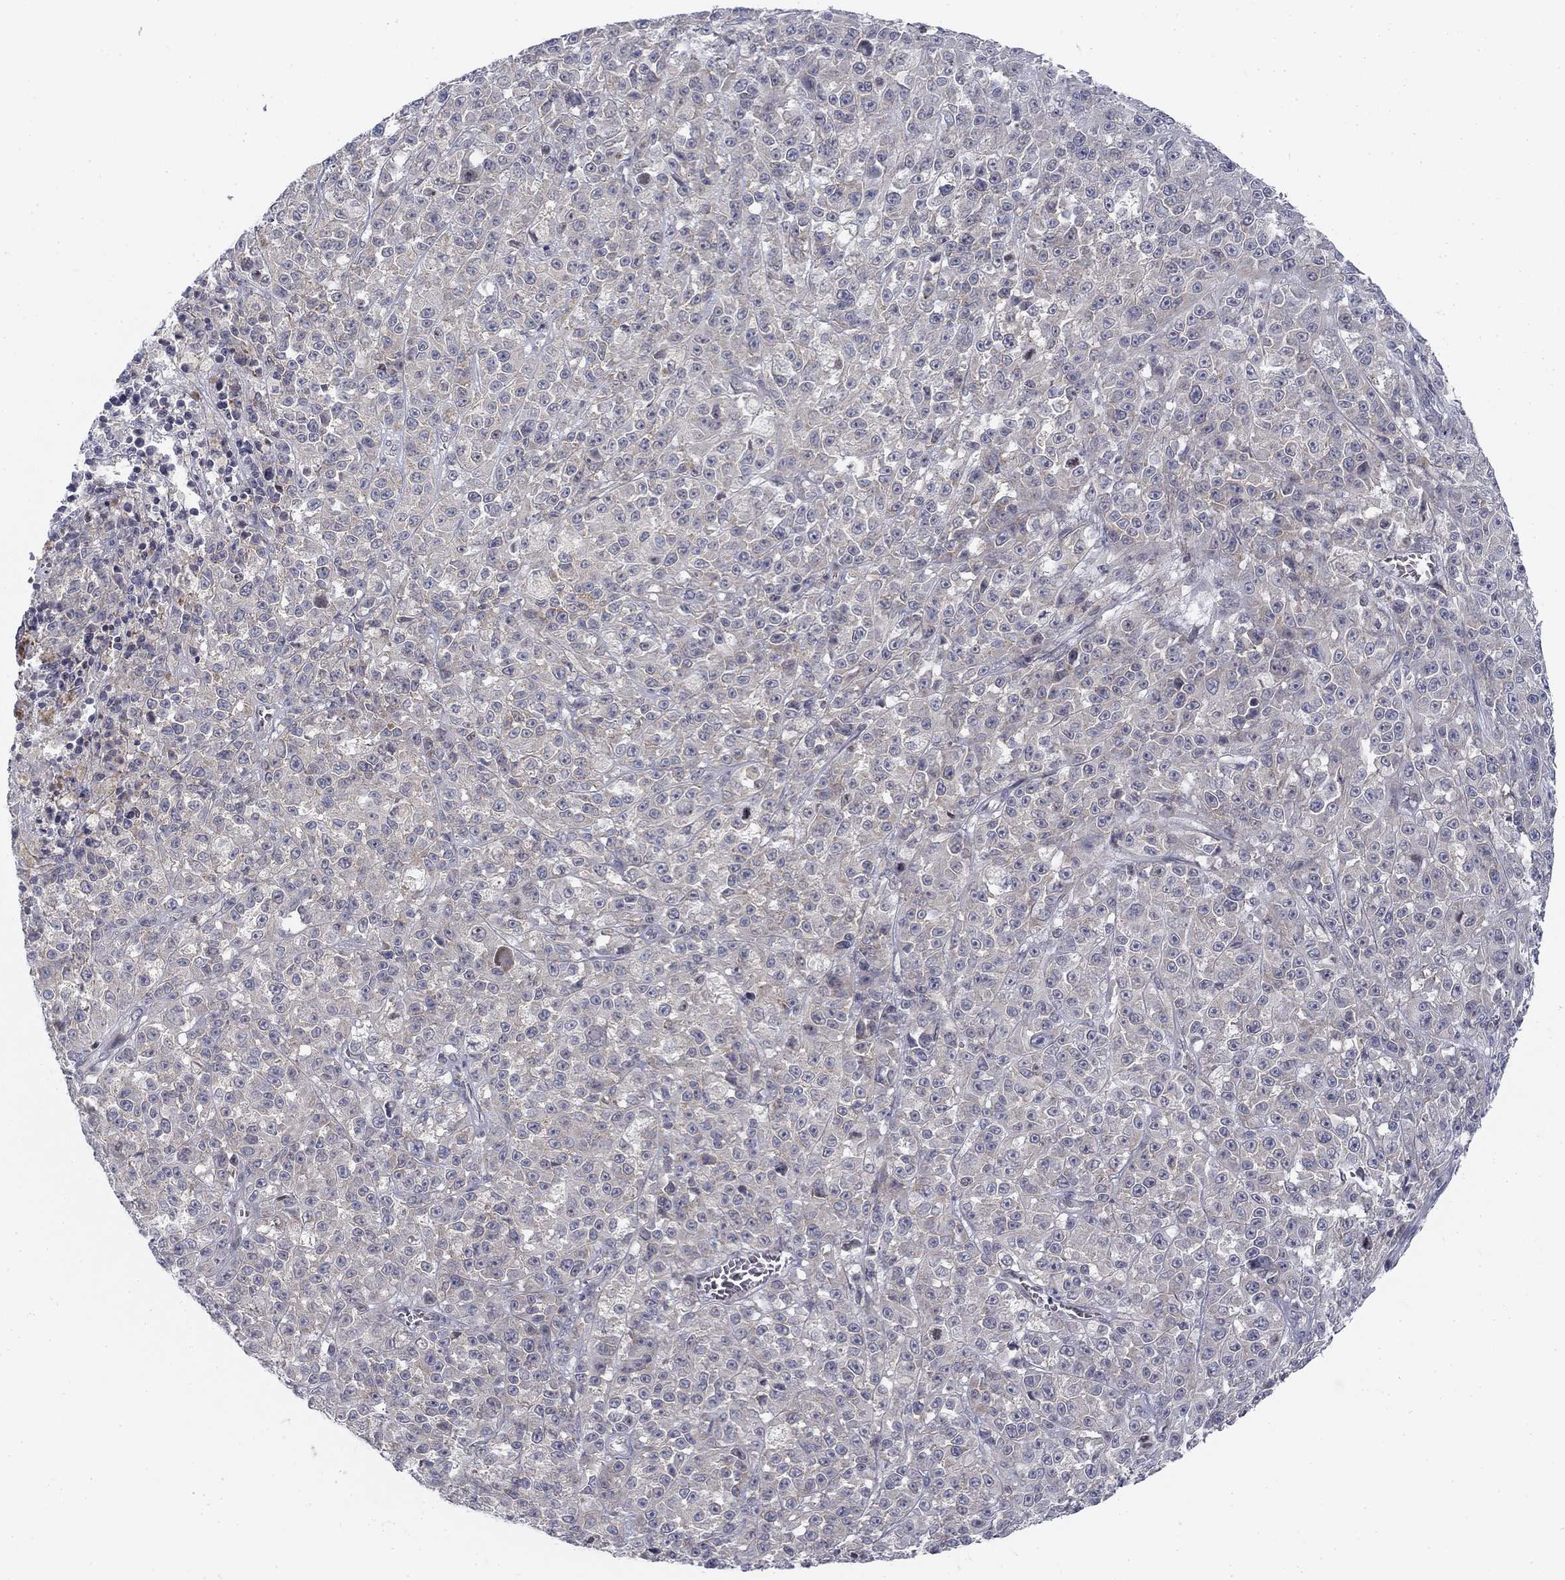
{"staining": {"intensity": "negative", "quantity": "none", "location": "none"}, "tissue": "melanoma", "cell_type": "Tumor cells", "image_type": "cancer", "snomed": [{"axis": "morphology", "description": "Malignant melanoma, NOS"}, {"axis": "topography", "description": "Skin"}], "caption": "An immunohistochemistry histopathology image of melanoma is shown. There is no staining in tumor cells of melanoma.", "gene": "ATP1A3", "patient": {"sex": "female", "age": 58}}